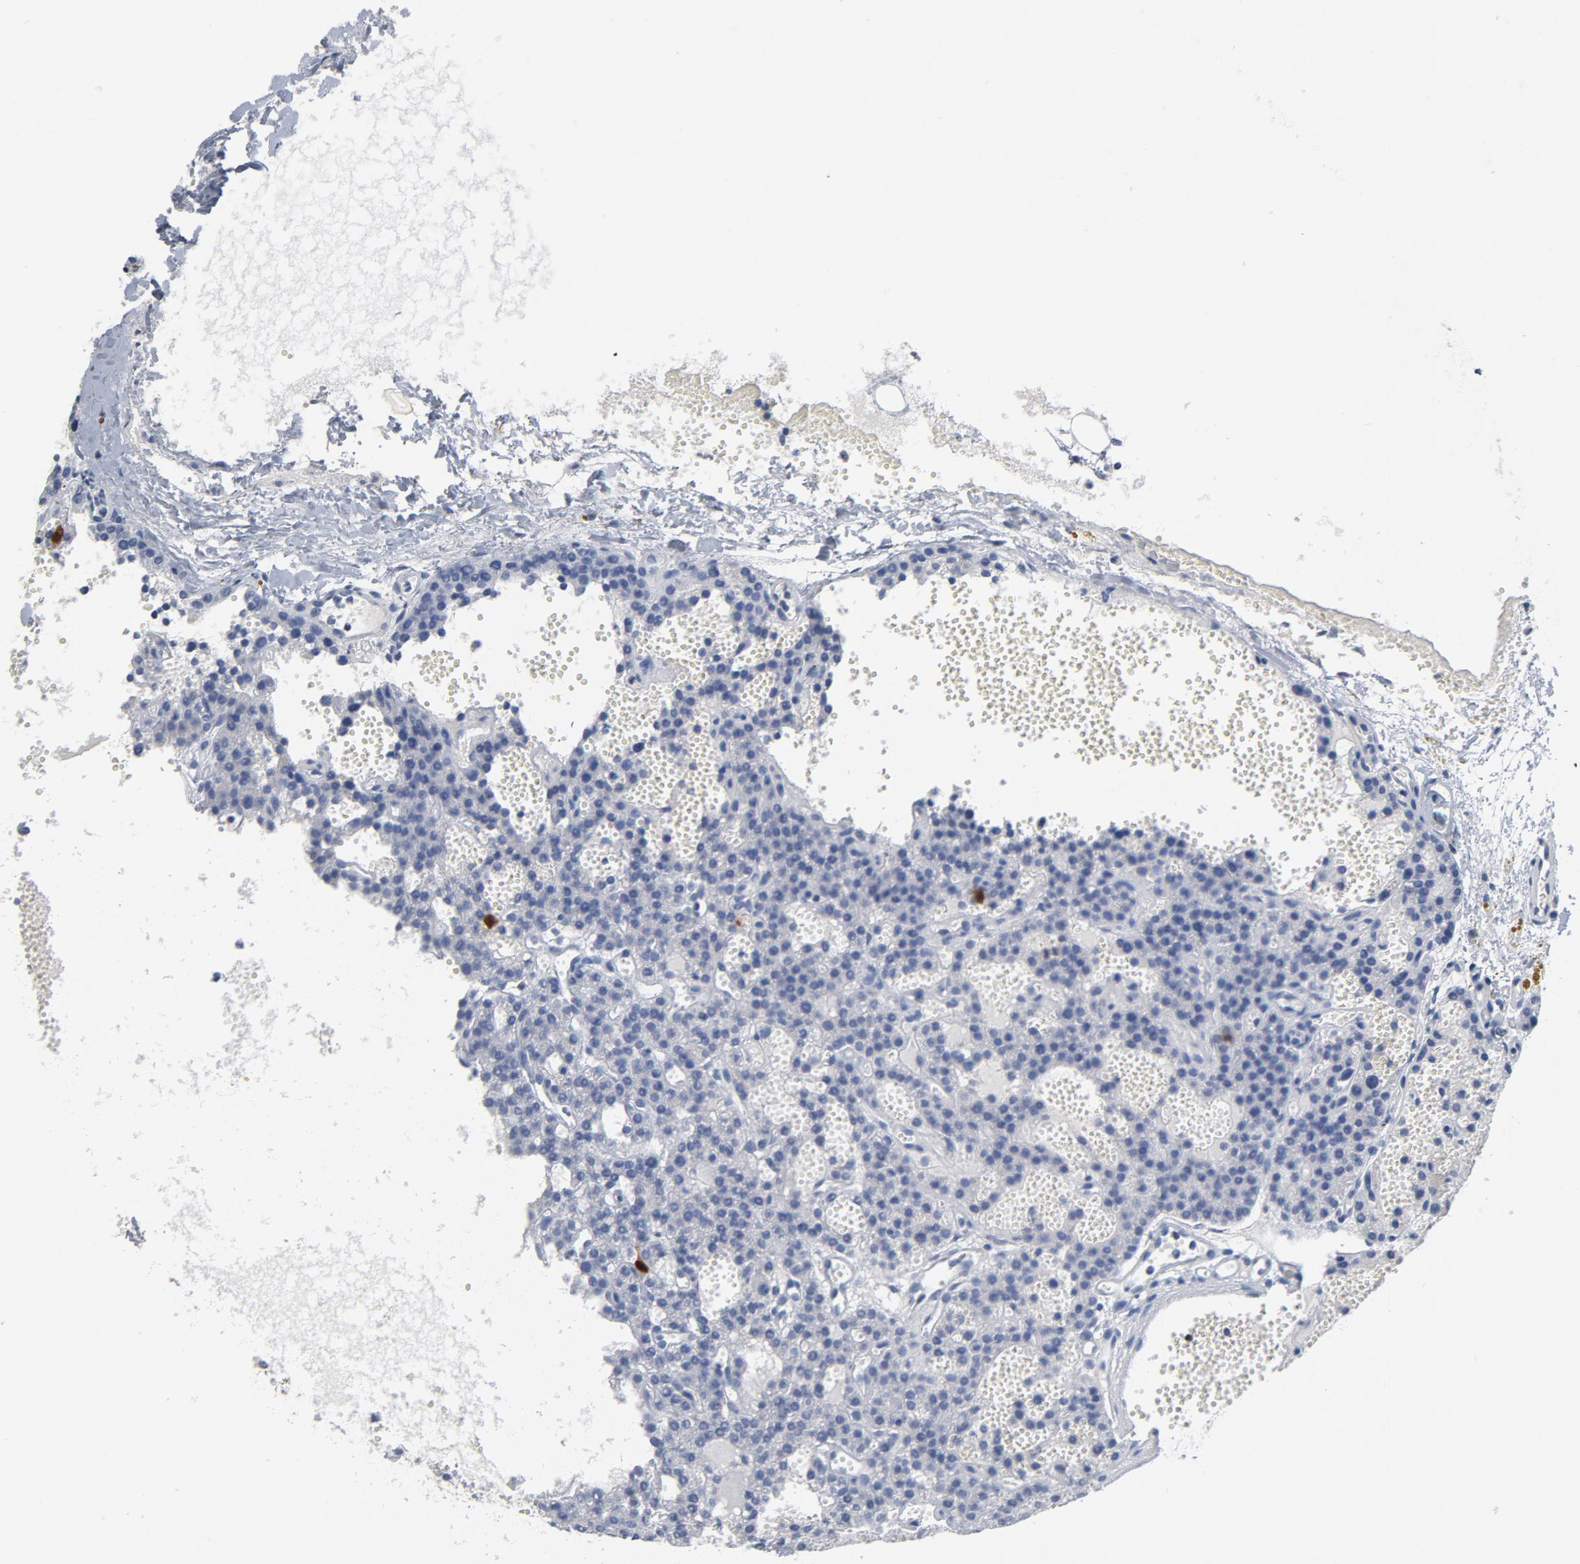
{"staining": {"intensity": "strong", "quantity": "<25%", "location": "nuclear"}, "tissue": "parathyroid gland", "cell_type": "Glandular cells", "image_type": "normal", "snomed": [{"axis": "morphology", "description": "Normal tissue, NOS"}, {"axis": "topography", "description": "Parathyroid gland"}], "caption": "Brown immunohistochemical staining in normal human parathyroid gland shows strong nuclear expression in approximately <25% of glandular cells. (Brightfield microscopy of DAB IHC at high magnification).", "gene": "CDC20", "patient": {"sex": "male", "age": 25}}